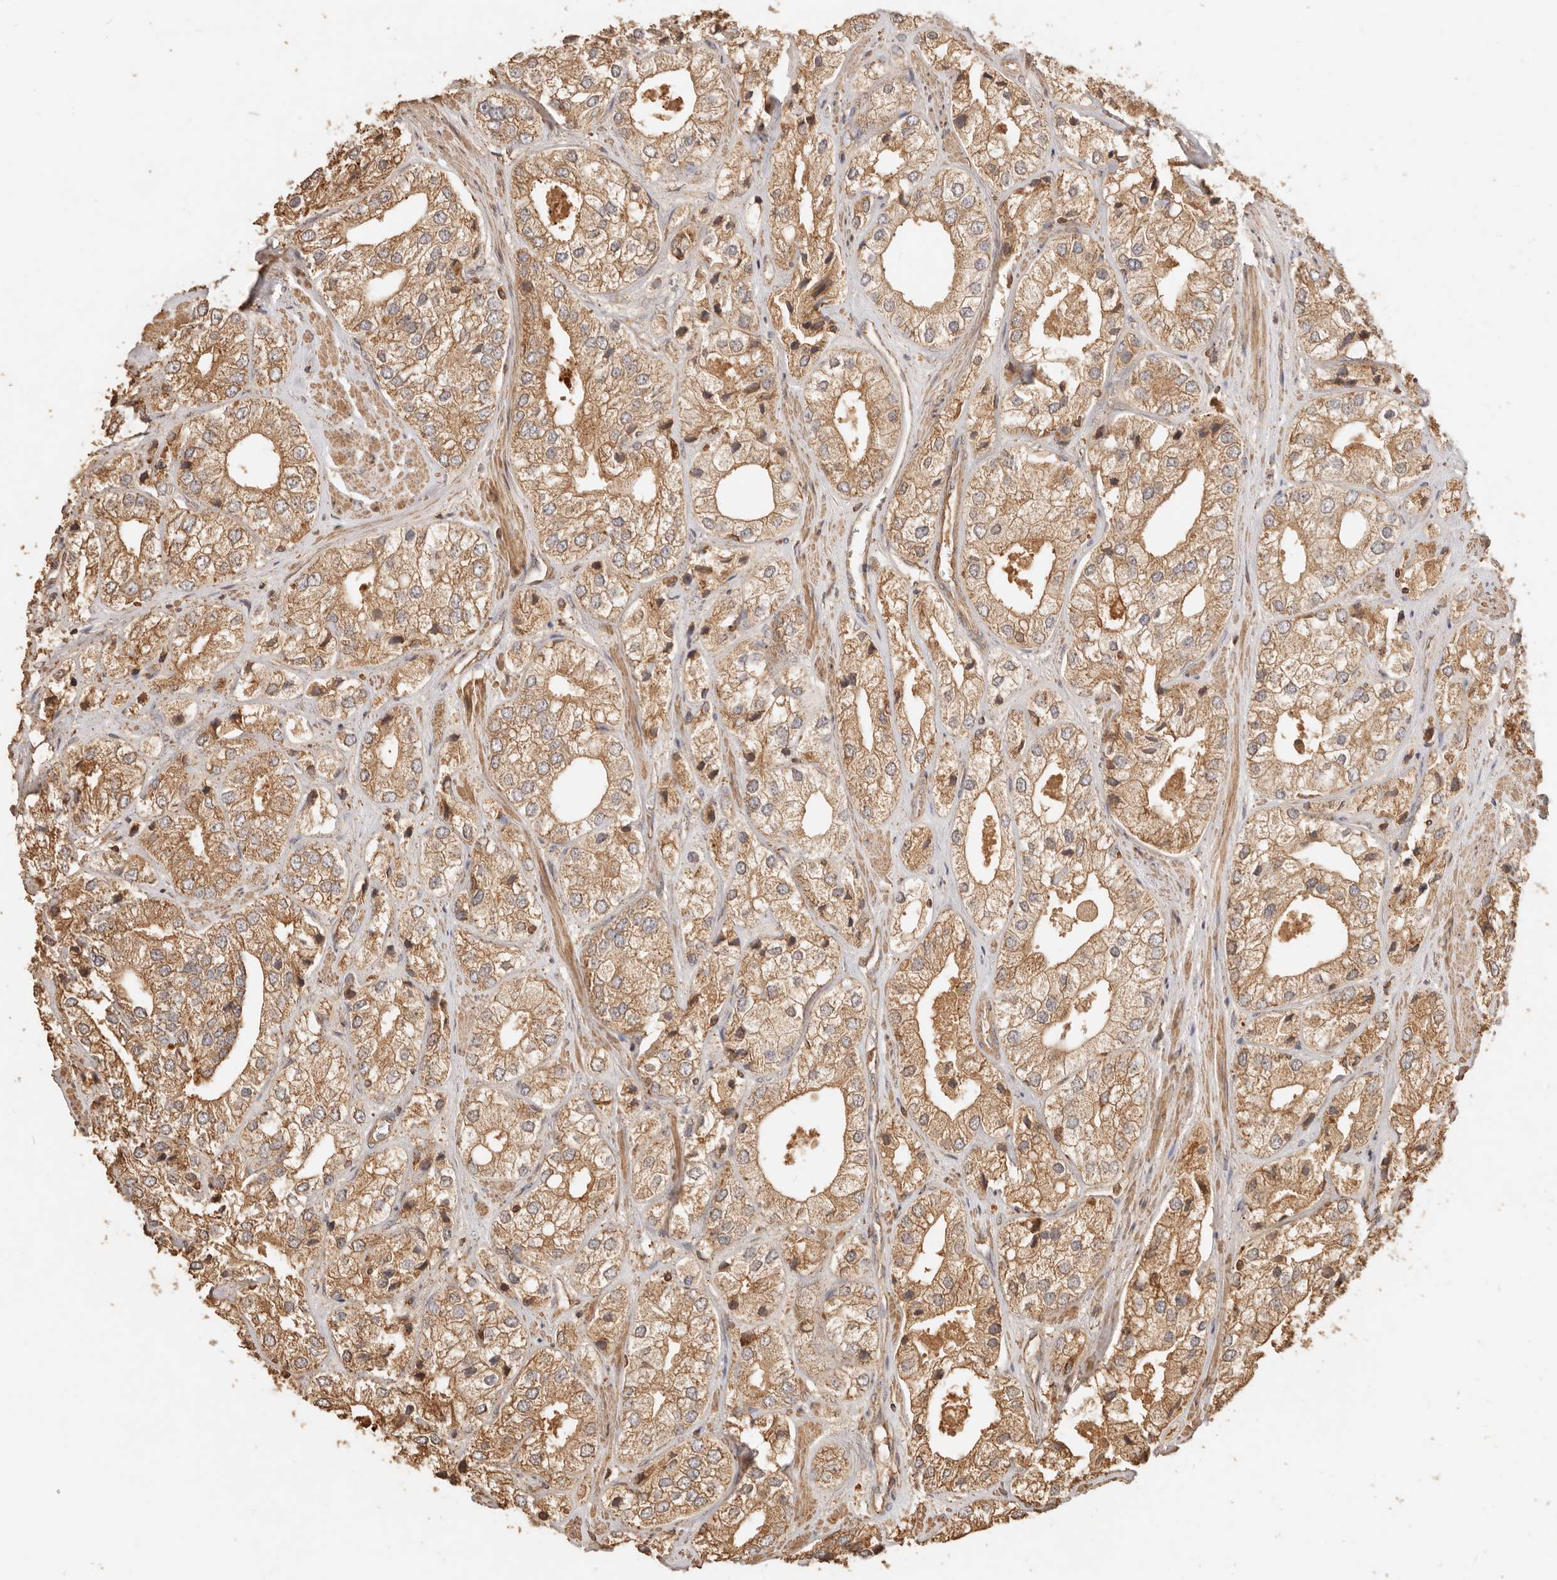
{"staining": {"intensity": "moderate", "quantity": ">75%", "location": "cytoplasmic/membranous"}, "tissue": "prostate cancer", "cell_type": "Tumor cells", "image_type": "cancer", "snomed": [{"axis": "morphology", "description": "Adenocarcinoma, High grade"}, {"axis": "topography", "description": "Prostate"}], "caption": "A micrograph of human high-grade adenocarcinoma (prostate) stained for a protein reveals moderate cytoplasmic/membranous brown staining in tumor cells.", "gene": "FAM180B", "patient": {"sex": "male", "age": 50}}